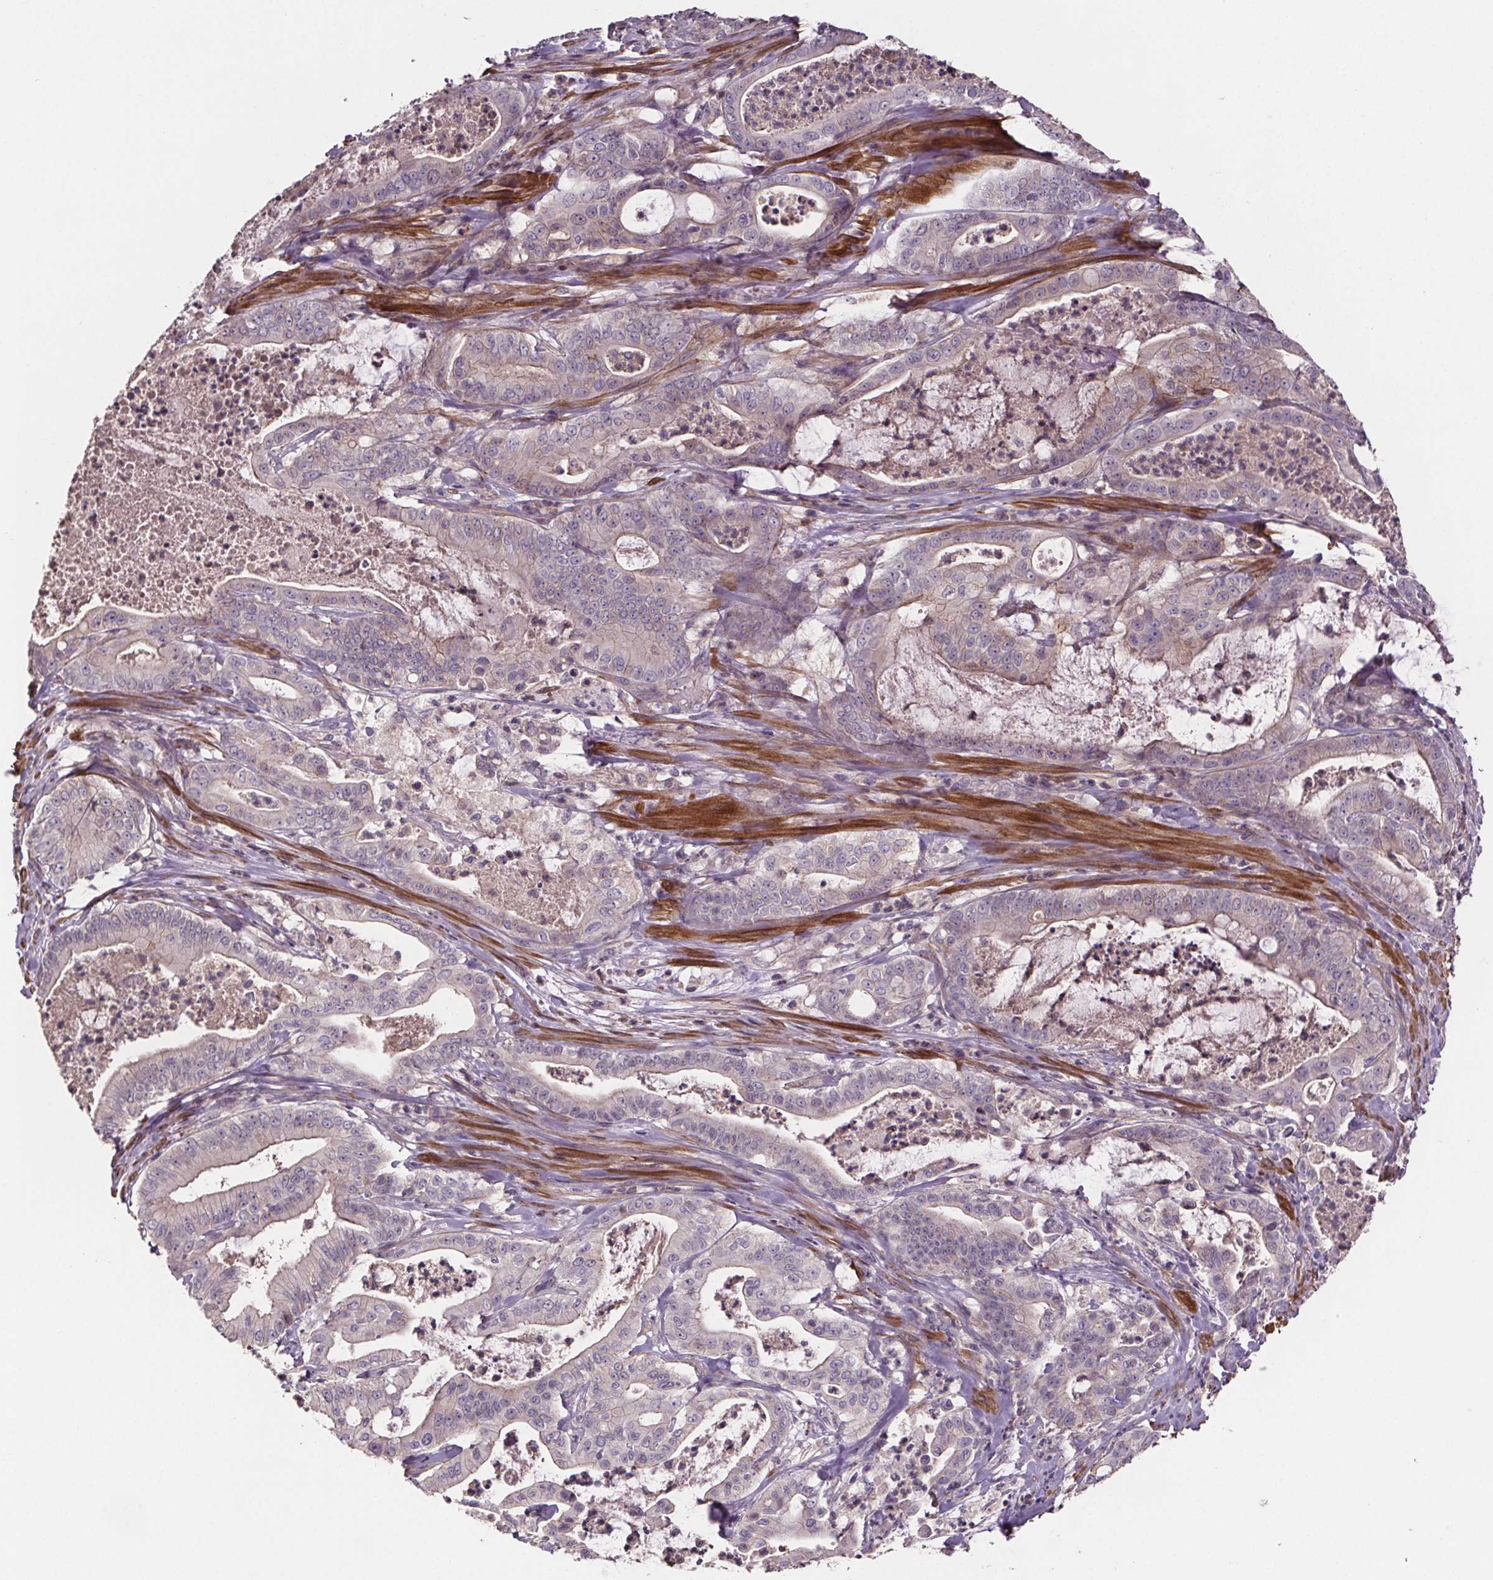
{"staining": {"intensity": "negative", "quantity": "none", "location": "none"}, "tissue": "pancreatic cancer", "cell_type": "Tumor cells", "image_type": "cancer", "snomed": [{"axis": "morphology", "description": "Adenocarcinoma, NOS"}, {"axis": "topography", "description": "Pancreas"}], "caption": "Immunohistochemistry histopathology image of neoplastic tissue: pancreatic cancer stained with DAB demonstrates no significant protein staining in tumor cells. (DAB immunohistochemistry (IHC) visualized using brightfield microscopy, high magnification).", "gene": "CLN3", "patient": {"sex": "male", "age": 71}}